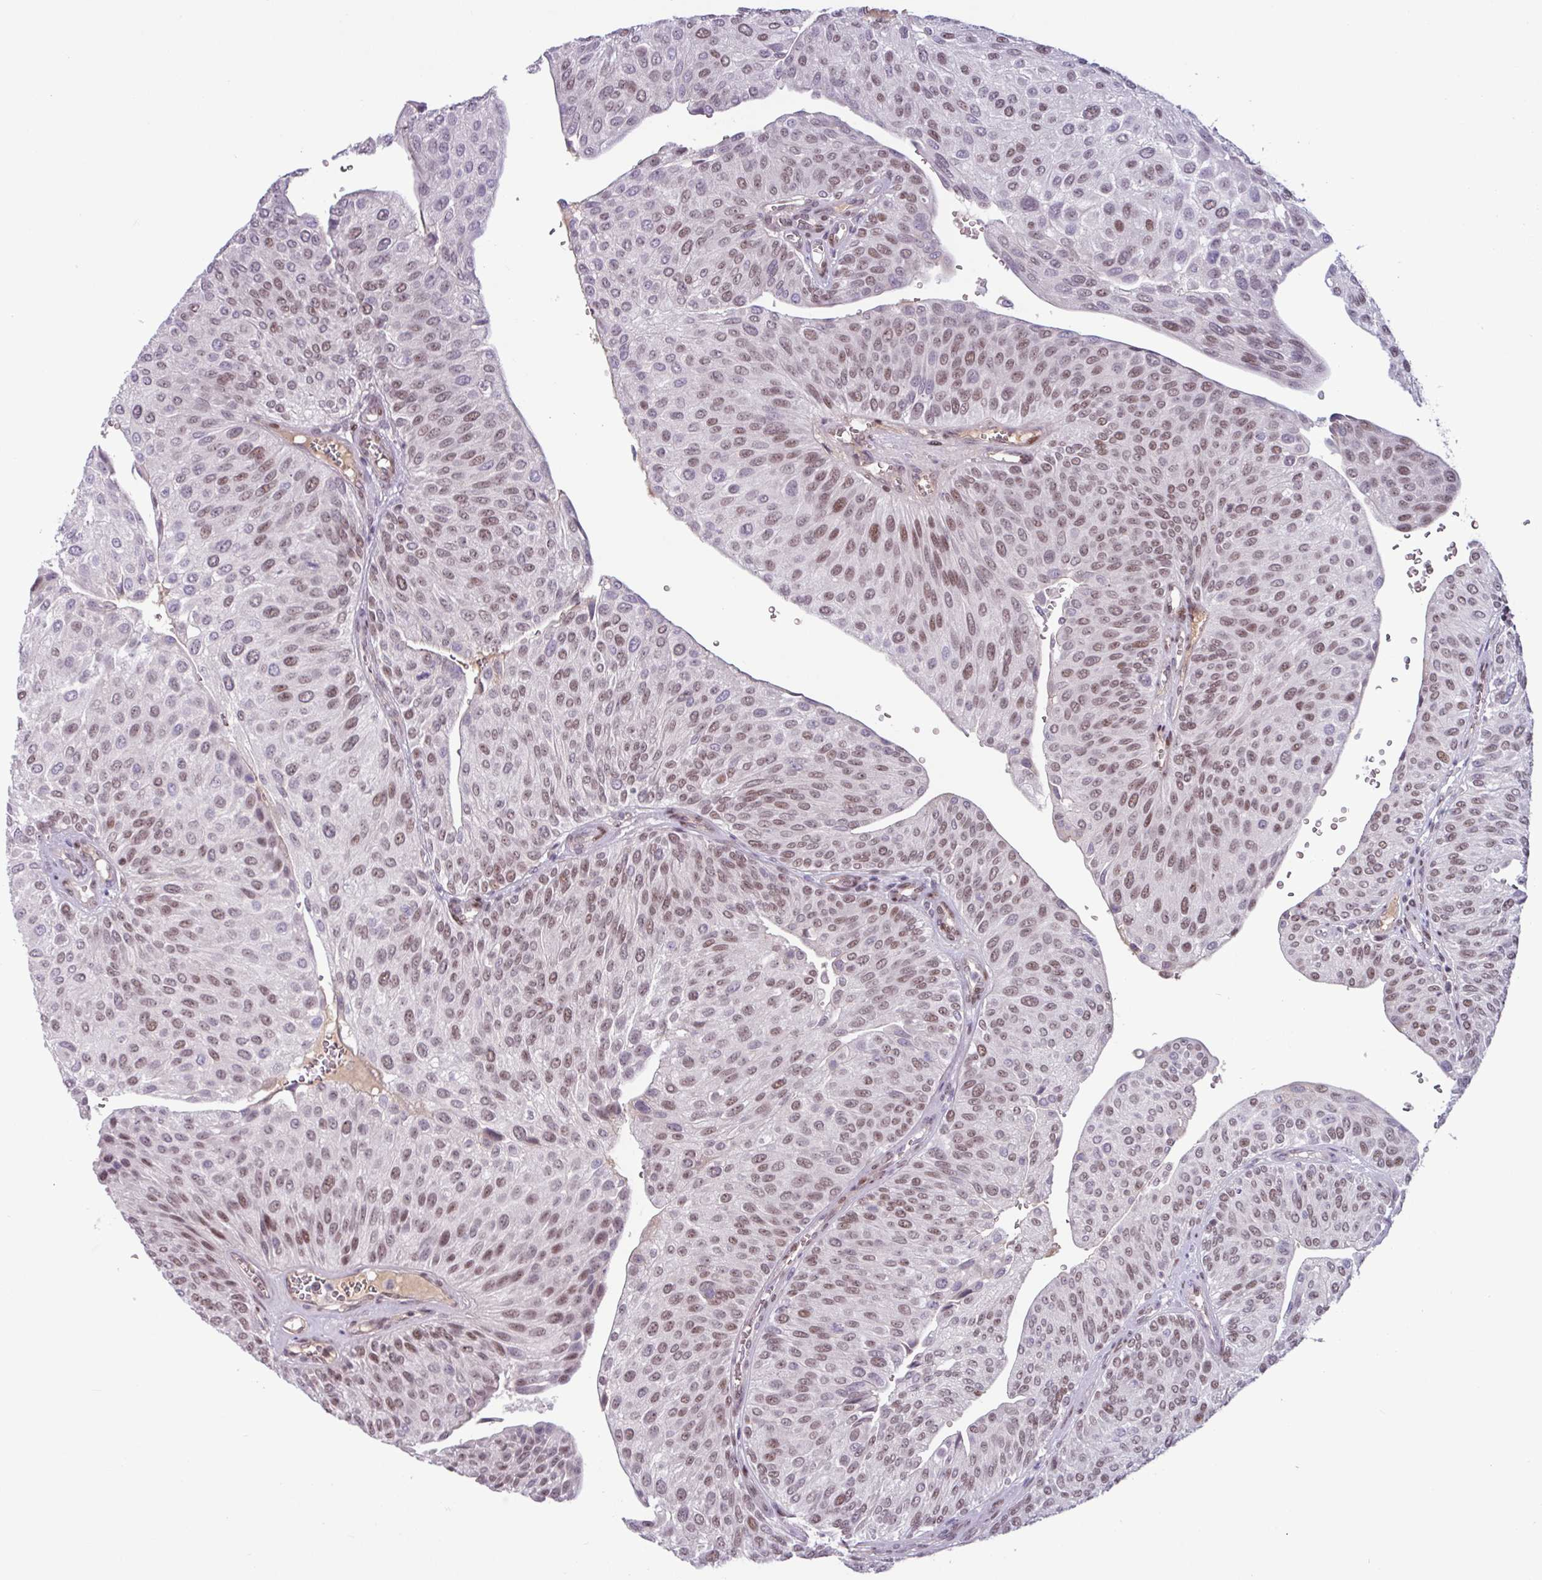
{"staining": {"intensity": "moderate", "quantity": "25%-75%", "location": "nuclear"}, "tissue": "urothelial cancer", "cell_type": "Tumor cells", "image_type": "cancer", "snomed": [{"axis": "morphology", "description": "Urothelial carcinoma, NOS"}, {"axis": "topography", "description": "Urinary bladder"}], "caption": "Immunohistochemistry (IHC) of urothelial cancer exhibits medium levels of moderate nuclear positivity in approximately 25%-75% of tumor cells. The staining was performed using DAB (3,3'-diaminobenzidine) to visualize the protein expression in brown, while the nuclei were stained in blue with hematoxylin (Magnification: 20x).", "gene": "ZNF575", "patient": {"sex": "male", "age": 67}}